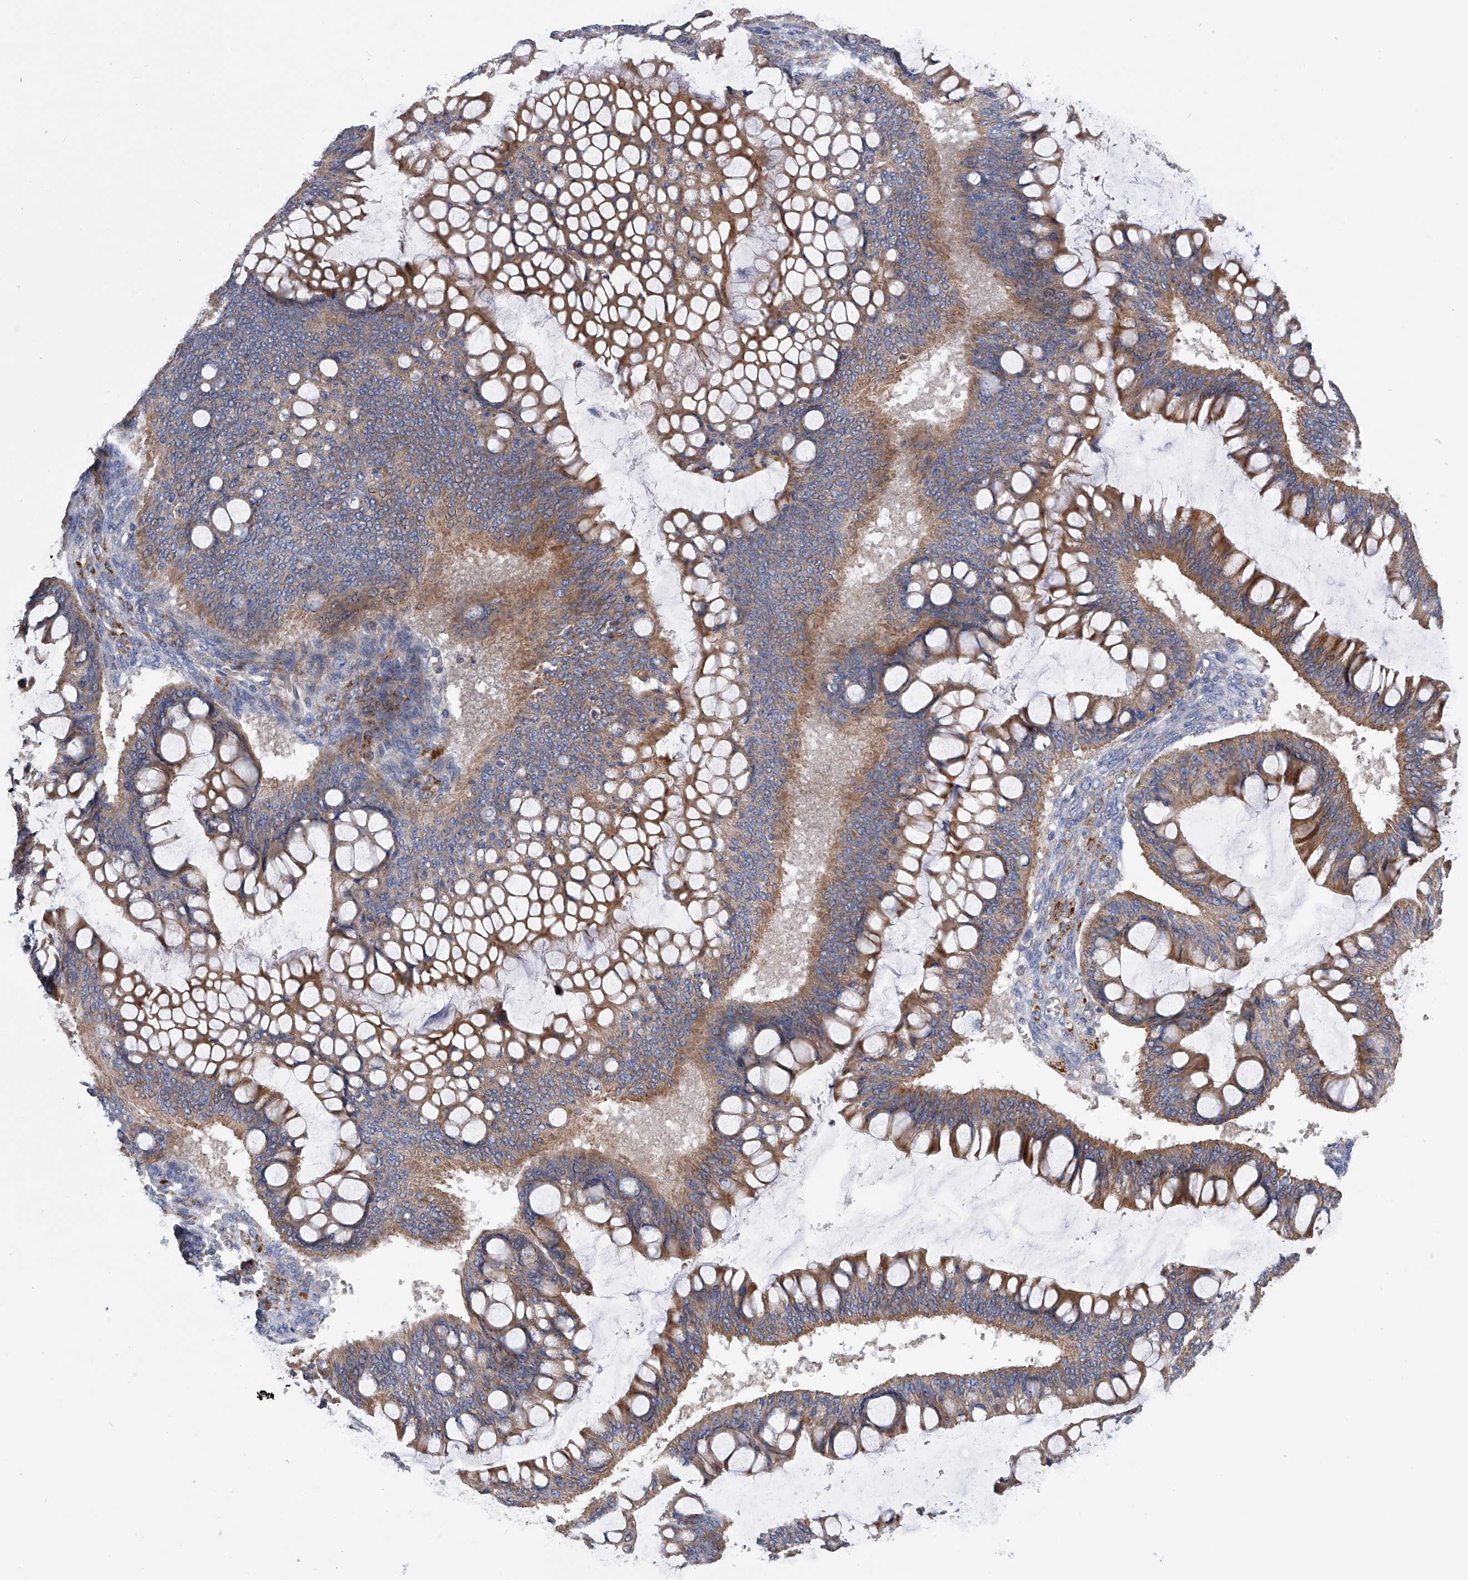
{"staining": {"intensity": "moderate", "quantity": ">75%", "location": "cytoplasmic/membranous"}, "tissue": "ovarian cancer", "cell_type": "Tumor cells", "image_type": "cancer", "snomed": [{"axis": "morphology", "description": "Cystadenocarcinoma, mucinous, NOS"}, {"axis": "topography", "description": "Ovary"}], "caption": "Human ovarian mucinous cystadenocarcinoma stained for a protein (brown) demonstrates moderate cytoplasmic/membranous positive staining in about >75% of tumor cells.", "gene": "MLYCD", "patient": {"sex": "female", "age": 73}}